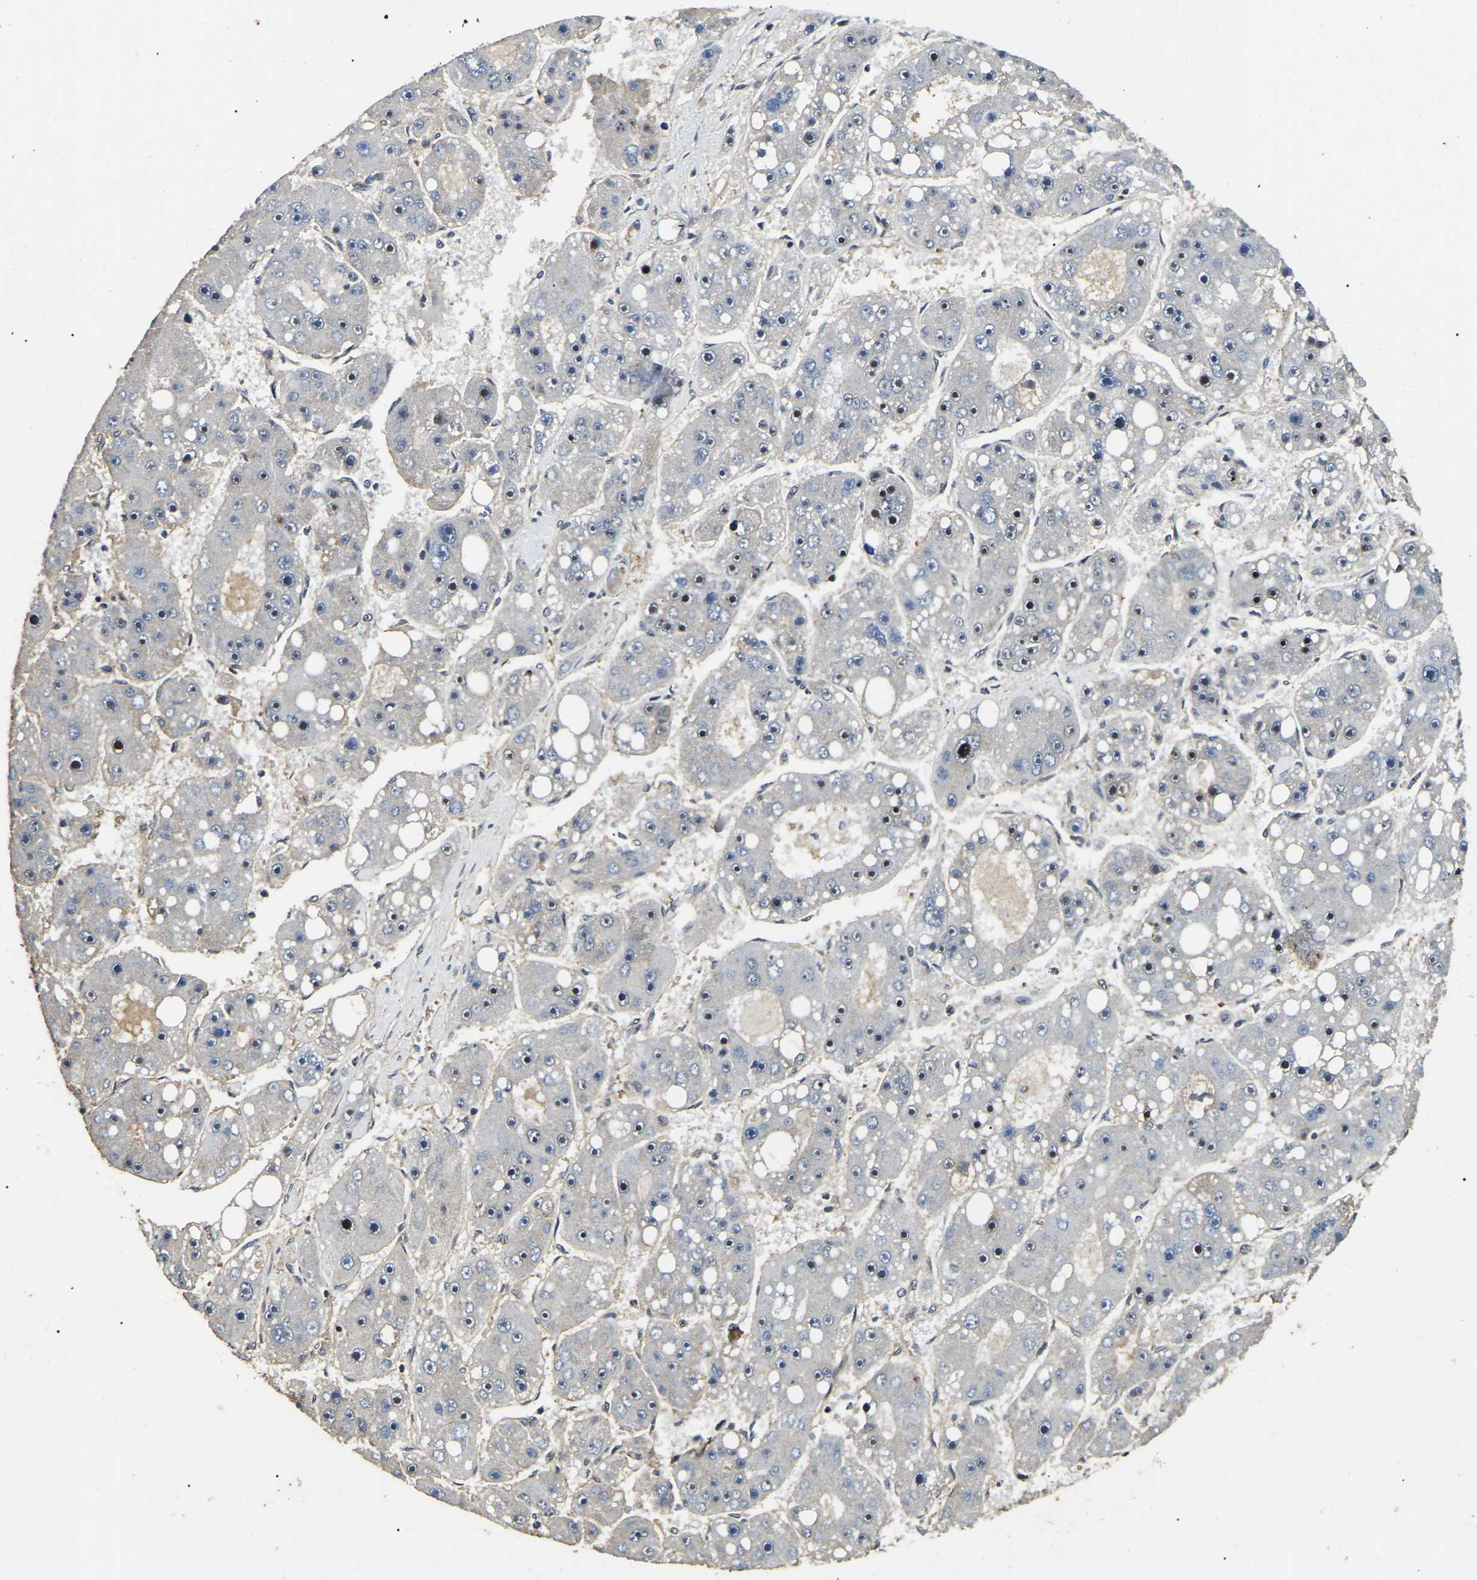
{"staining": {"intensity": "strong", "quantity": "<25%", "location": "nuclear"}, "tissue": "liver cancer", "cell_type": "Tumor cells", "image_type": "cancer", "snomed": [{"axis": "morphology", "description": "Carcinoma, Hepatocellular, NOS"}, {"axis": "topography", "description": "Liver"}], "caption": "Immunohistochemistry photomicrograph of hepatocellular carcinoma (liver) stained for a protein (brown), which displays medium levels of strong nuclear staining in approximately <25% of tumor cells.", "gene": "RBM28", "patient": {"sex": "female", "age": 61}}